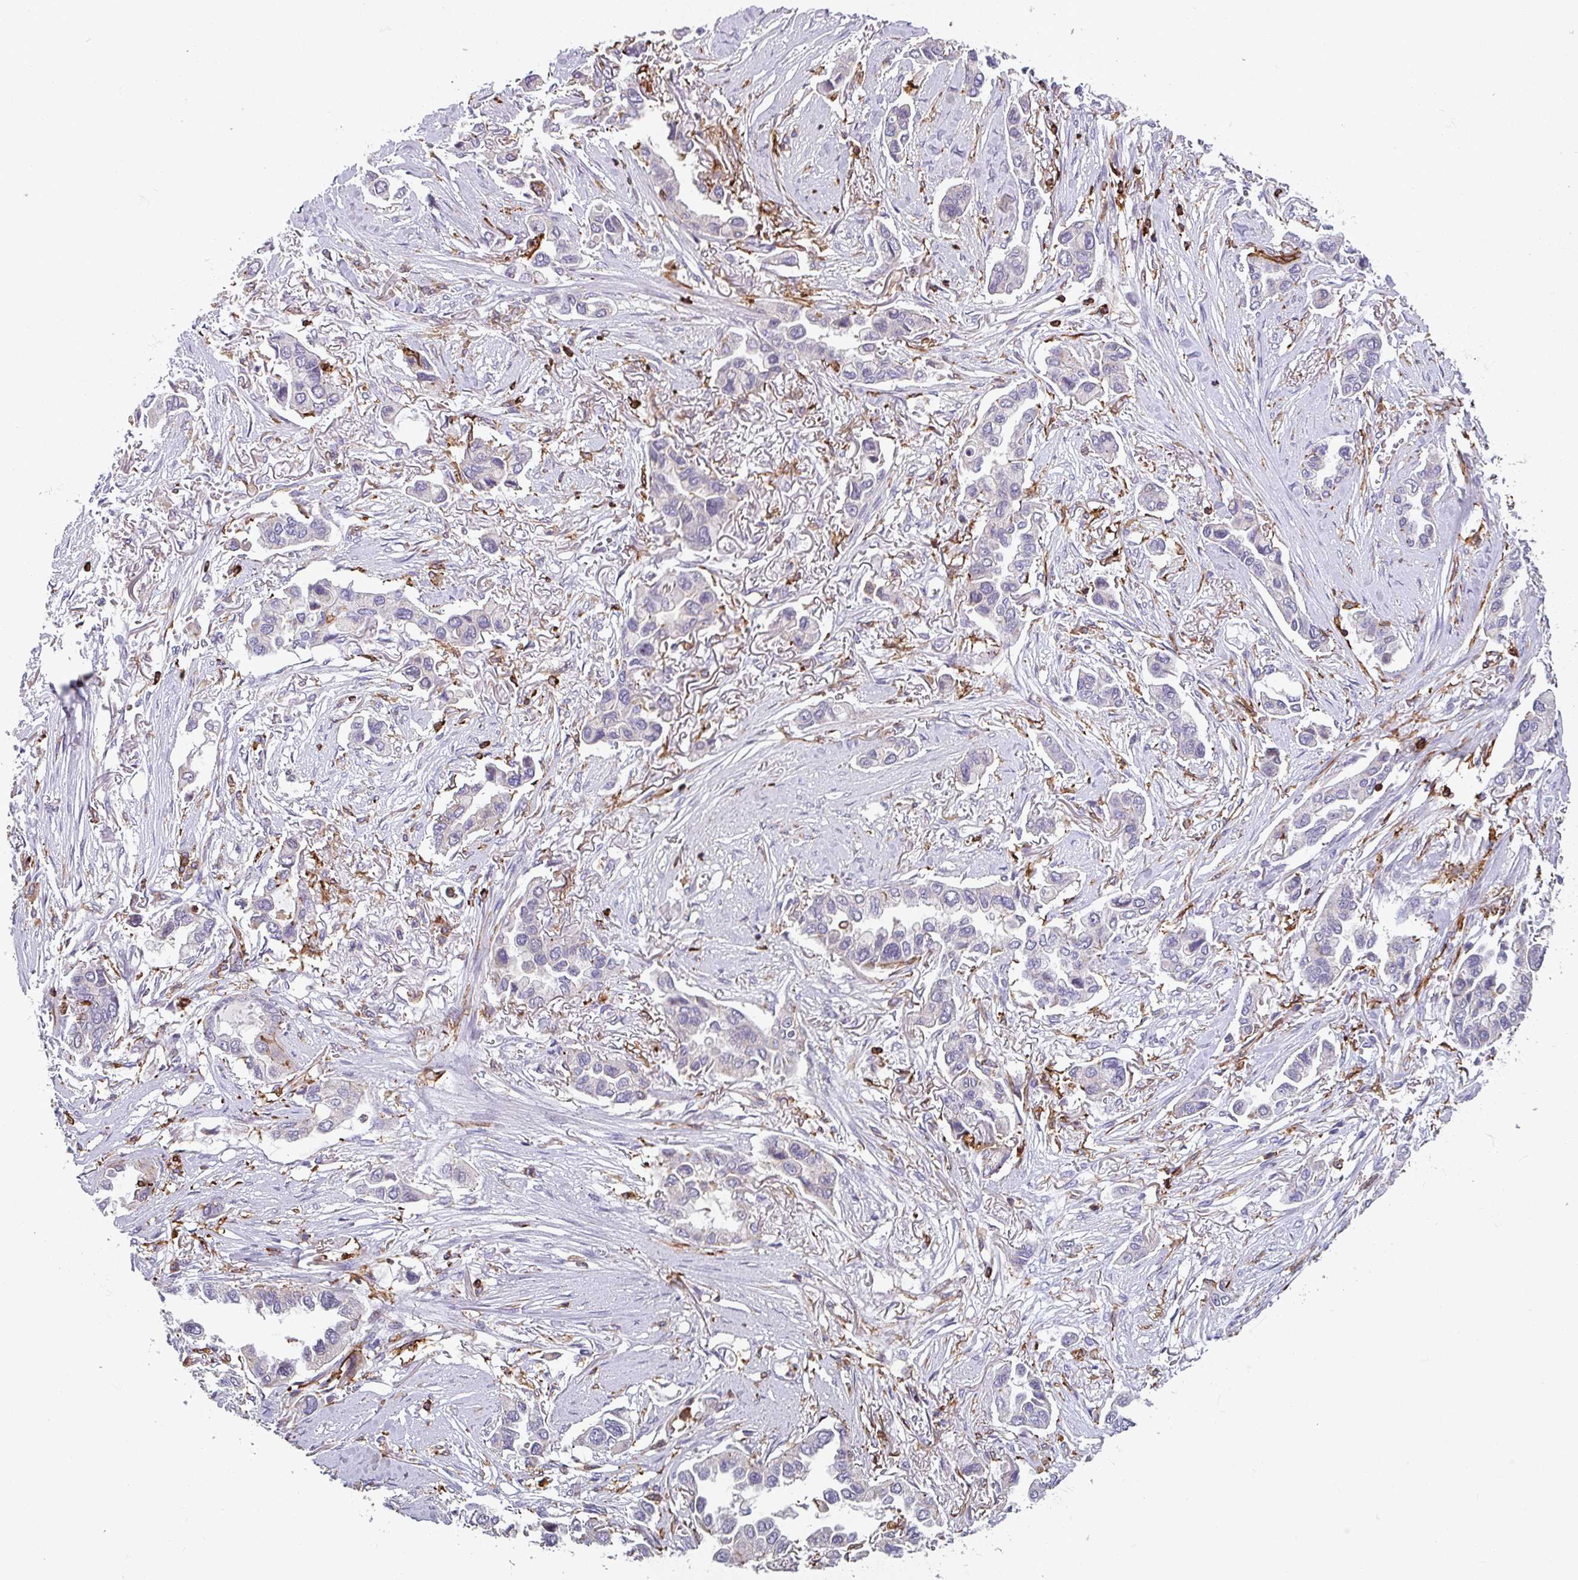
{"staining": {"intensity": "negative", "quantity": "none", "location": "none"}, "tissue": "lung cancer", "cell_type": "Tumor cells", "image_type": "cancer", "snomed": [{"axis": "morphology", "description": "Adenocarcinoma, NOS"}, {"axis": "topography", "description": "Lung"}], "caption": "Immunohistochemistry (IHC) histopathology image of neoplastic tissue: human adenocarcinoma (lung) stained with DAB (3,3'-diaminobenzidine) shows no significant protein positivity in tumor cells.", "gene": "NEDD9", "patient": {"sex": "female", "age": 76}}